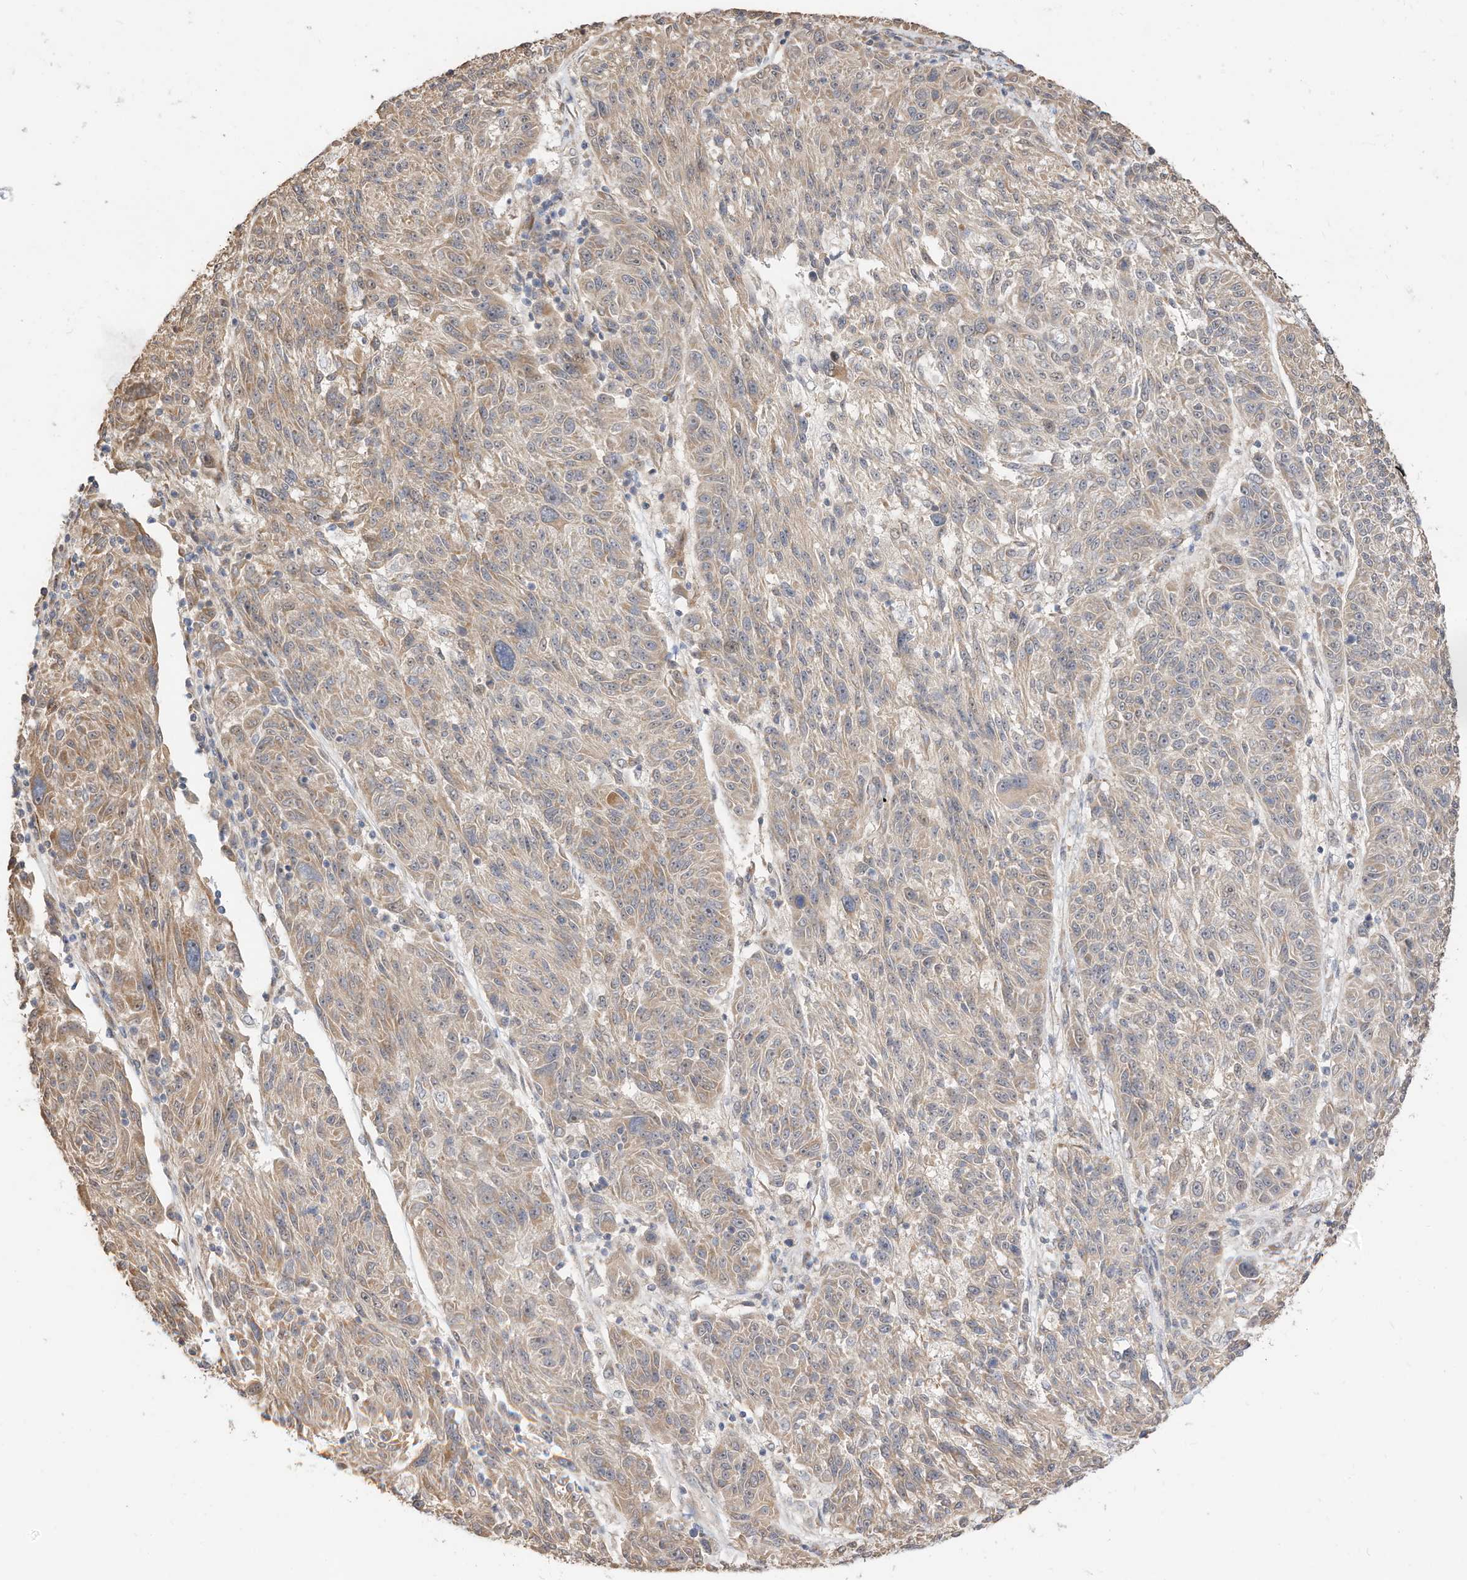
{"staining": {"intensity": "weak", "quantity": "25%-75%", "location": "cytoplasmic/membranous"}, "tissue": "melanoma", "cell_type": "Tumor cells", "image_type": "cancer", "snomed": [{"axis": "morphology", "description": "Malignant melanoma, NOS"}, {"axis": "topography", "description": "Skin"}], "caption": "Immunohistochemical staining of human malignant melanoma displays low levels of weak cytoplasmic/membranous protein positivity in about 25%-75% of tumor cells.", "gene": "CAGE1", "patient": {"sex": "male", "age": 53}}